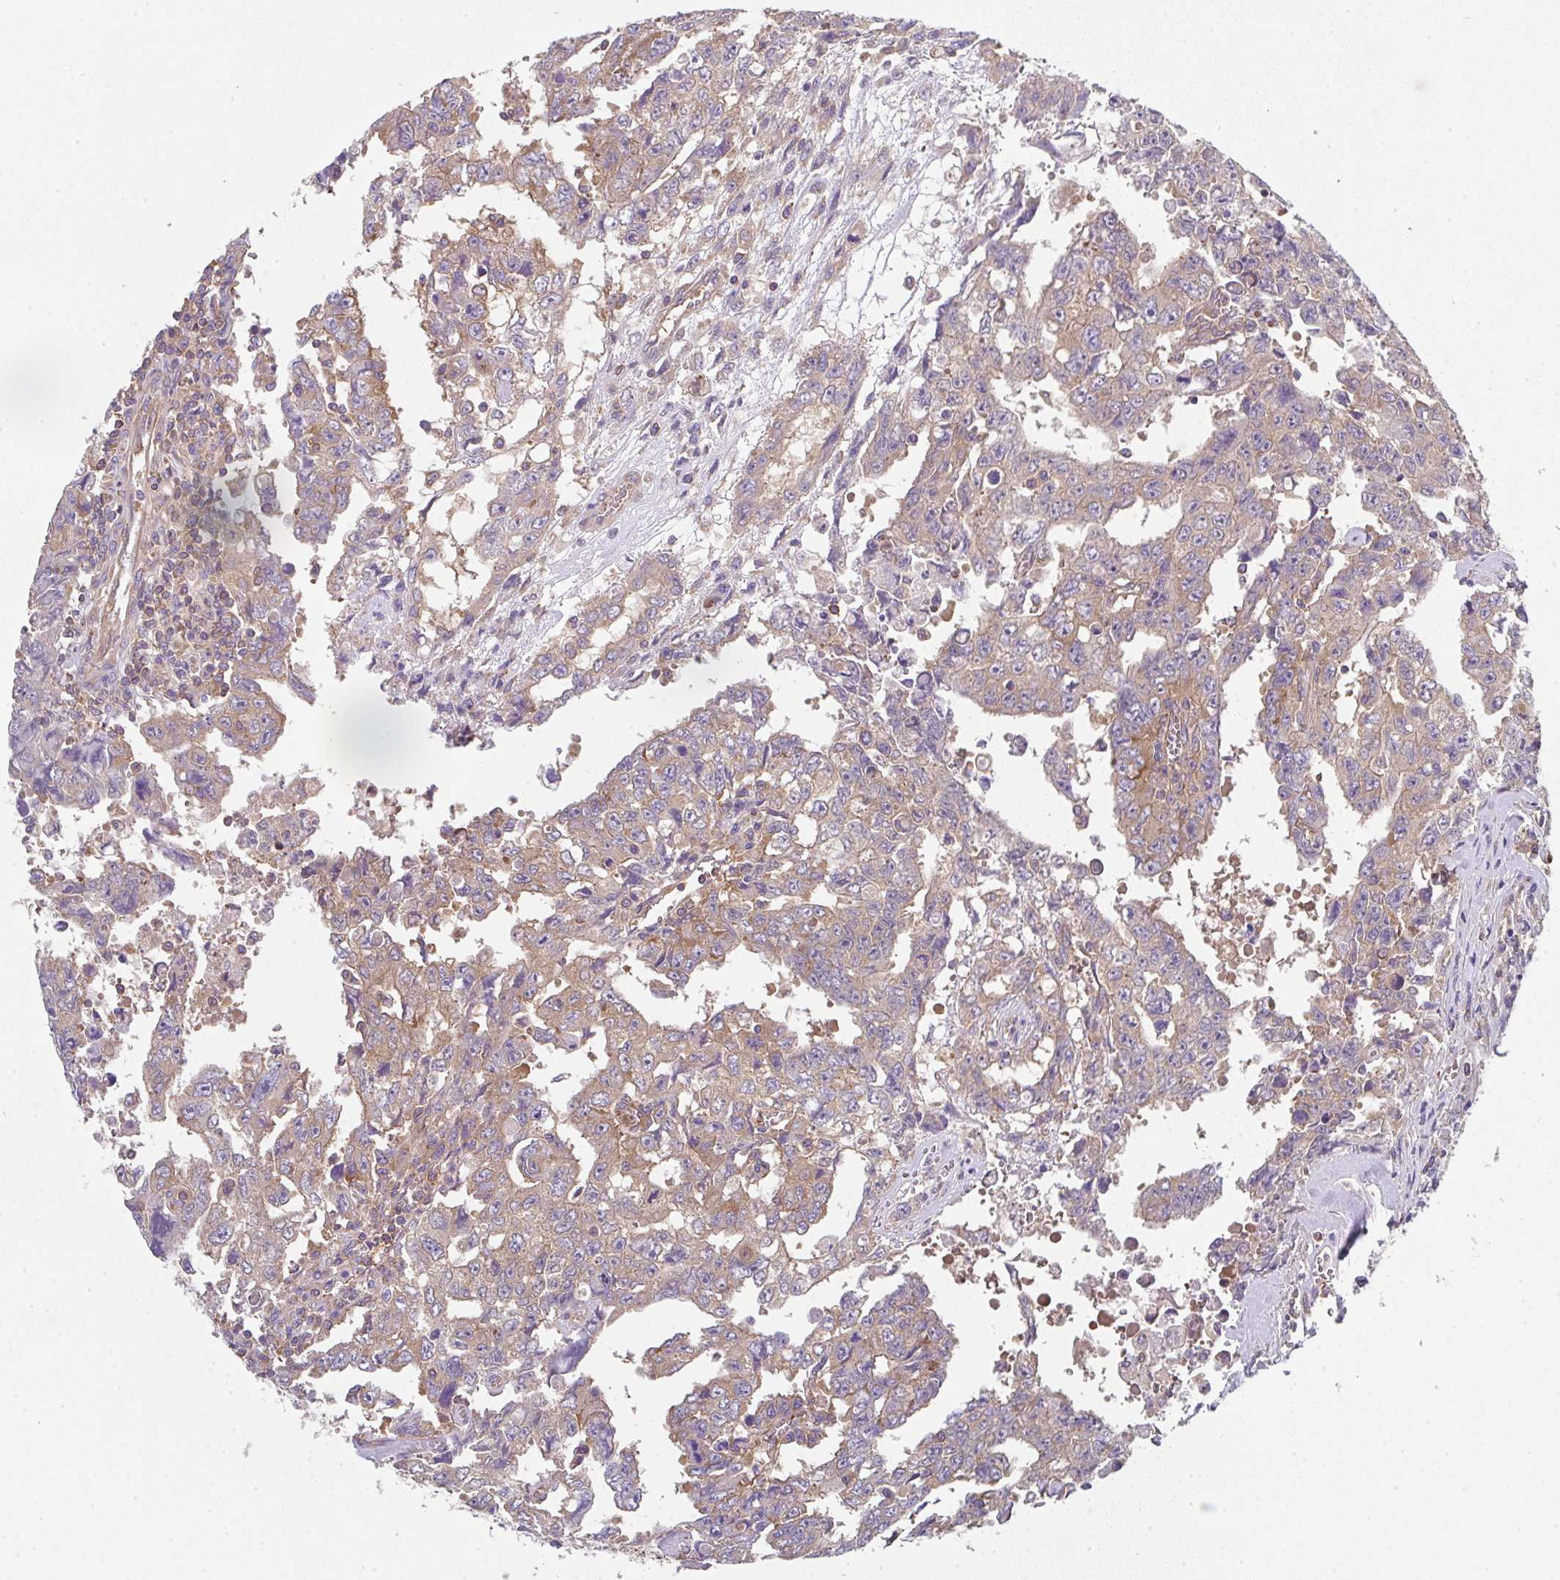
{"staining": {"intensity": "moderate", "quantity": ">75%", "location": "cytoplasmic/membranous"}, "tissue": "testis cancer", "cell_type": "Tumor cells", "image_type": "cancer", "snomed": [{"axis": "morphology", "description": "Carcinoma, Embryonal, NOS"}, {"axis": "topography", "description": "Testis"}], "caption": "Brown immunohistochemical staining in human embryonal carcinoma (testis) demonstrates moderate cytoplasmic/membranous positivity in approximately >75% of tumor cells.", "gene": "TMEM229A", "patient": {"sex": "male", "age": 24}}